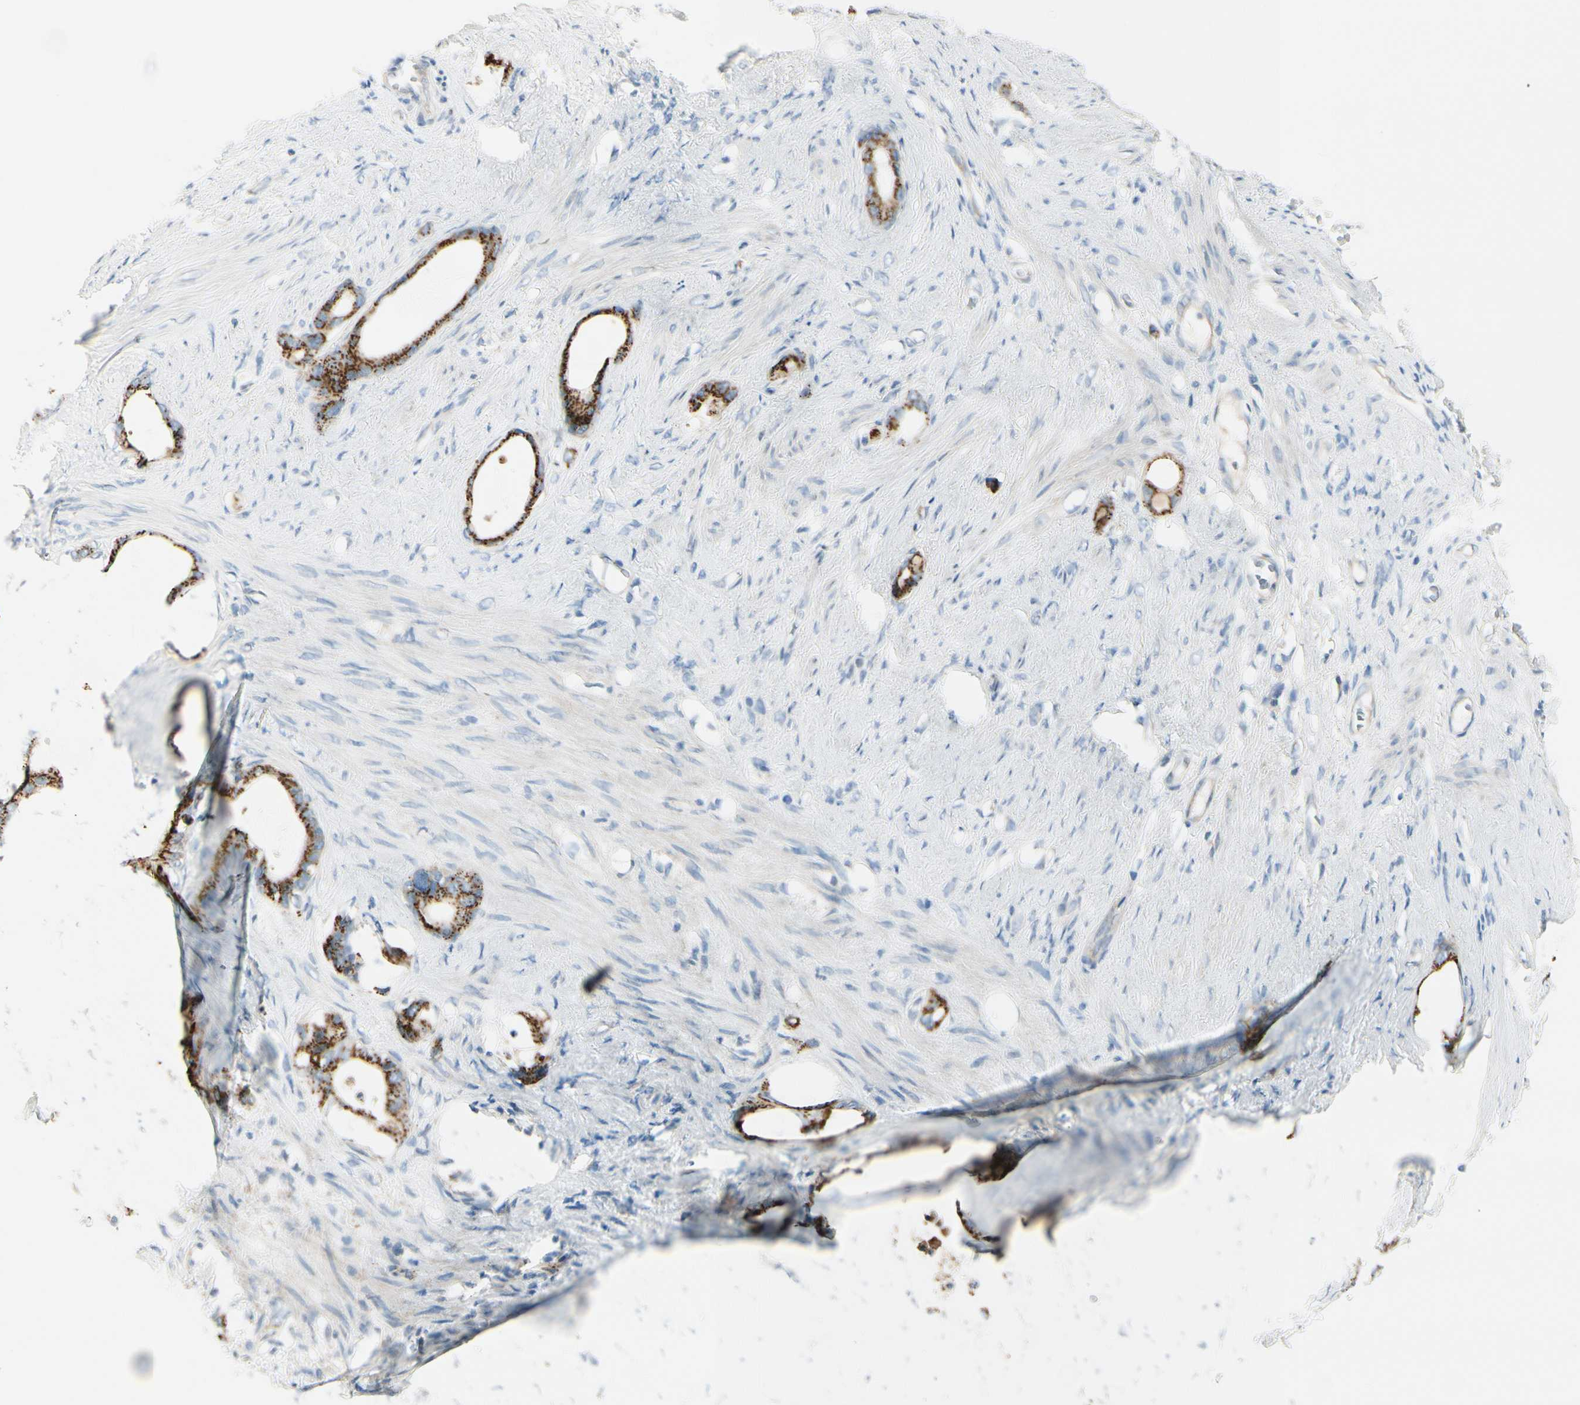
{"staining": {"intensity": "strong", "quantity": ">75%", "location": "cytoplasmic/membranous"}, "tissue": "stomach cancer", "cell_type": "Tumor cells", "image_type": "cancer", "snomed": [{"axis": "morphology", "description": "Adenocarcinoma, NOS"}, {"axis": "topography", "description": "Stomach"}], "caption": "Protein expression analysis of human stomach adenocarcinoma reveals strong cytoplasmic/membranous expression in approximately >75% of tumor cells.", "gene": "GALNT5", "patient": {"sex": "female", "age": 75}}